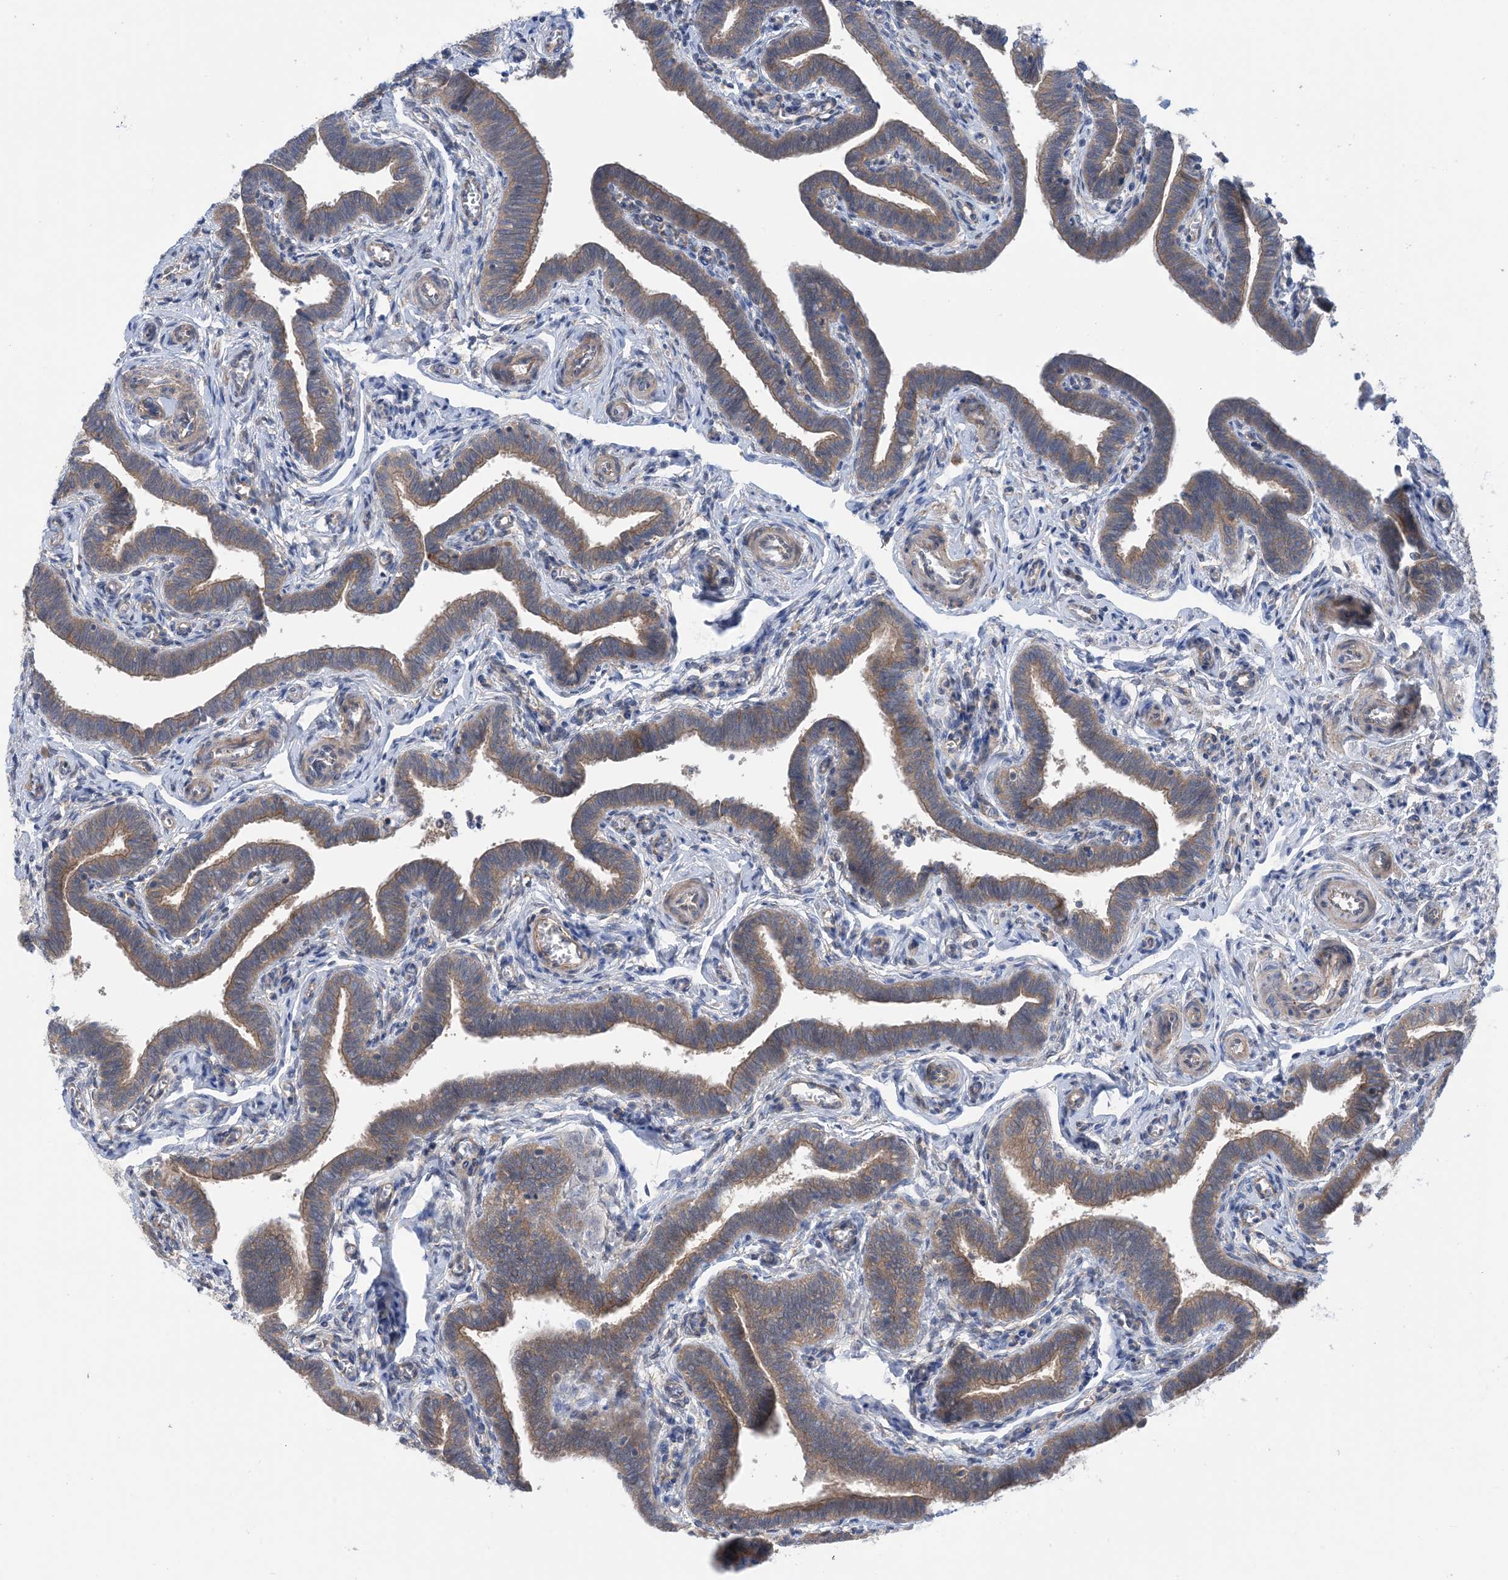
{"staining": {"intensity": "moderate", "quantity": ">75%", "location": "cytoplasmic/membranous"}, "tissue": "fallopian tube", "cell_type": "Glandular cells", "image_type": "normal", "snomed": [{"axis": "morphology", "description": "Normal tissue, NOS"}, {"axis": "topography", "description": "Fallopian tube"}], "caption": "Immunohistochemistry (IHC) photomicrograph of benign fallopian tube: fallopian tube stained using IHC demonstrates medium levels of moderate protein expression localized specifically in the cytoplasmic/membranous of glandular cells, appearing as a cytoplasmic/membranous brown color.", "gene": "EHBP1", "patient": {"sex": "female", "age": 36}}